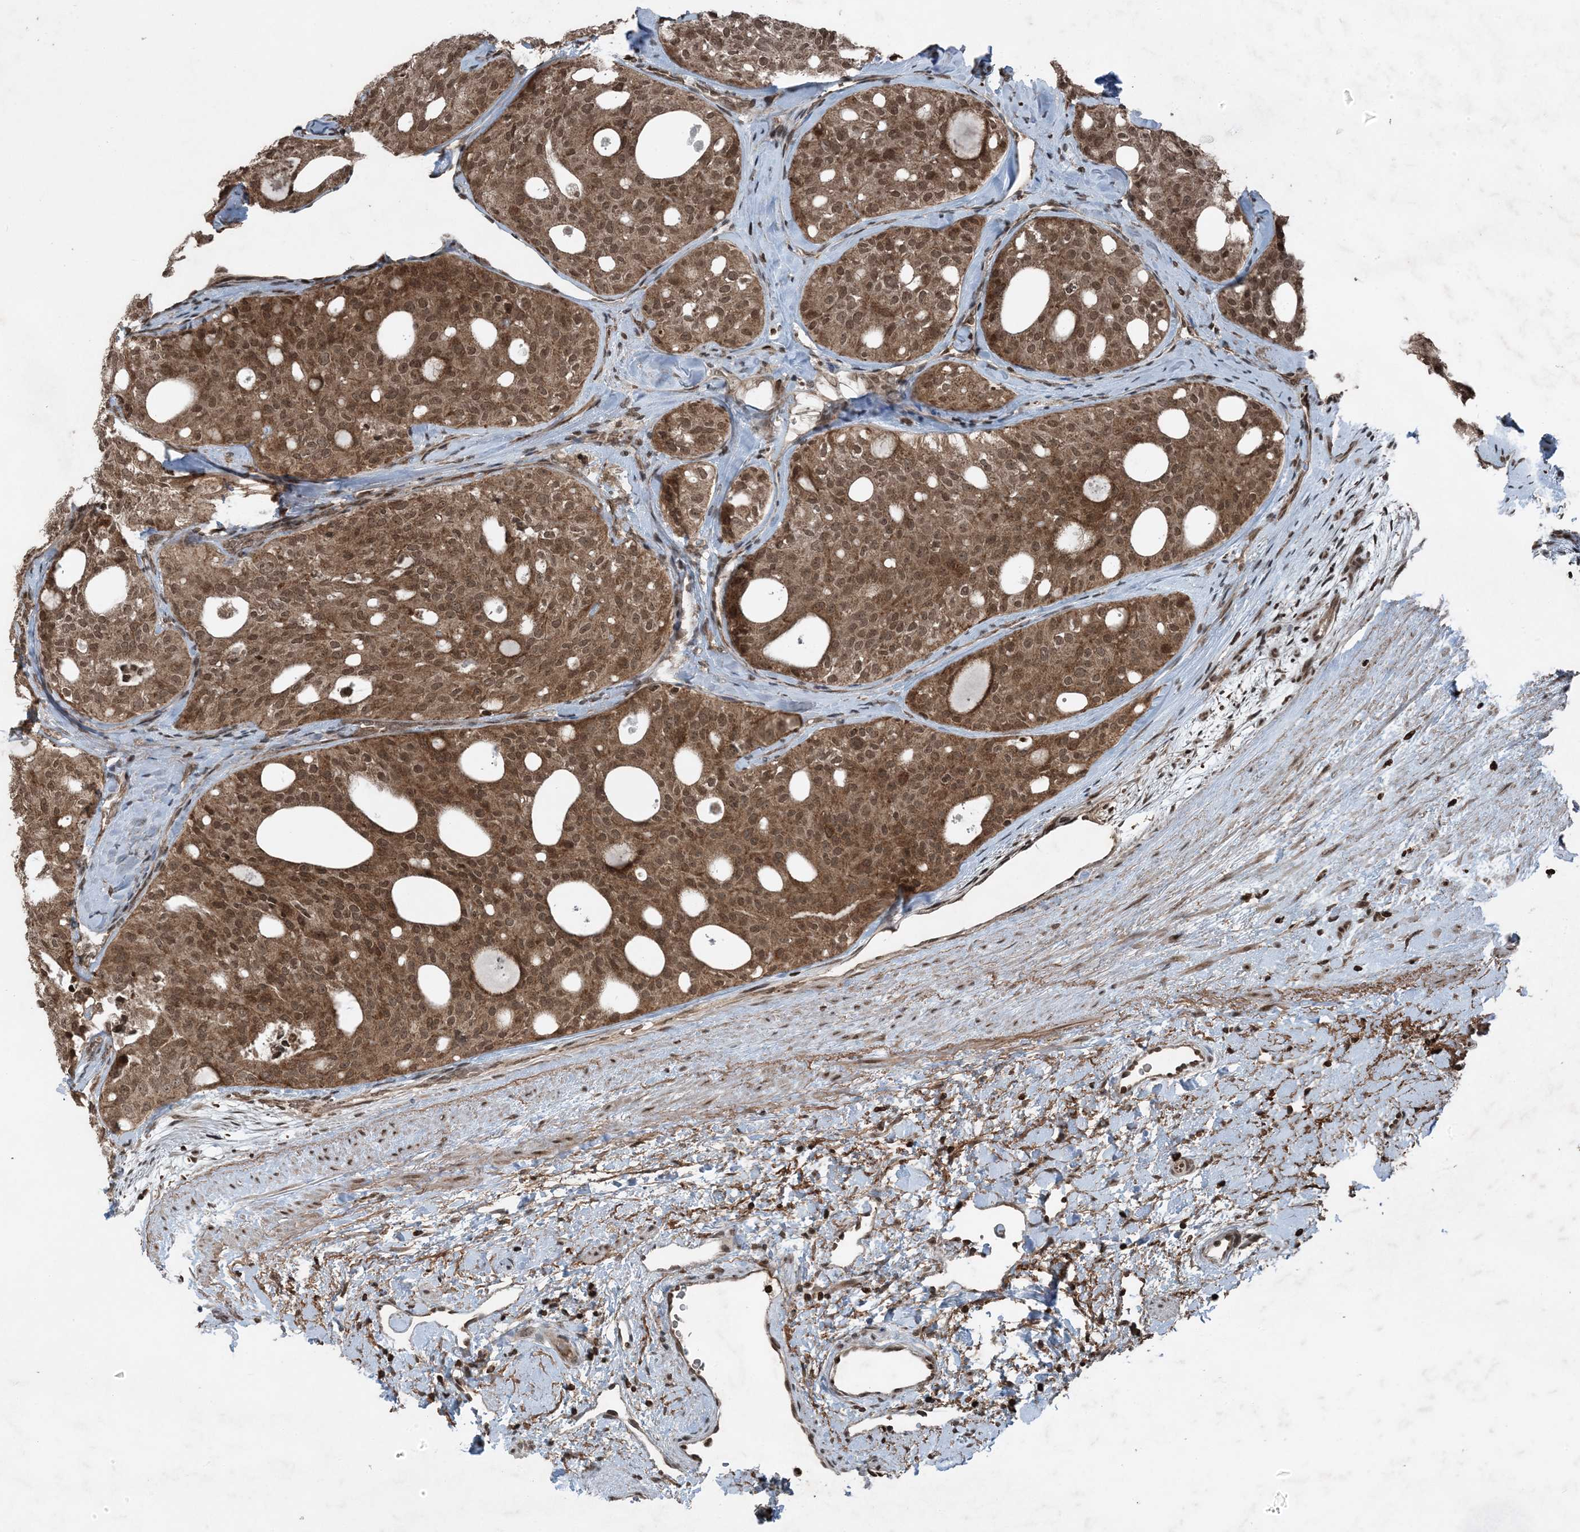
{"staining": {"intensity": "moderate", "quantity": ">75%", "location": "cytoplasmic/membranous,nuclear"}, "tissue": "thyroid cancer", "cell_type": "Tumor cells", "image_type": "cancer", "snomed": [{"axis": "morphology", "description": "Follicular adenoma carcinoma, NOS"}, {"axis": "topography", "description": "Thyroid gland"}], "caption": "Moderate cytoplasmic/membranous and nuclear staining for a protein is identified in about >75% of tumor cells of thyroid cancer using immunohistochemistry (IHC).", "gene": "ZFAND2B", "patient": {"sex": "male", "age": 75}}